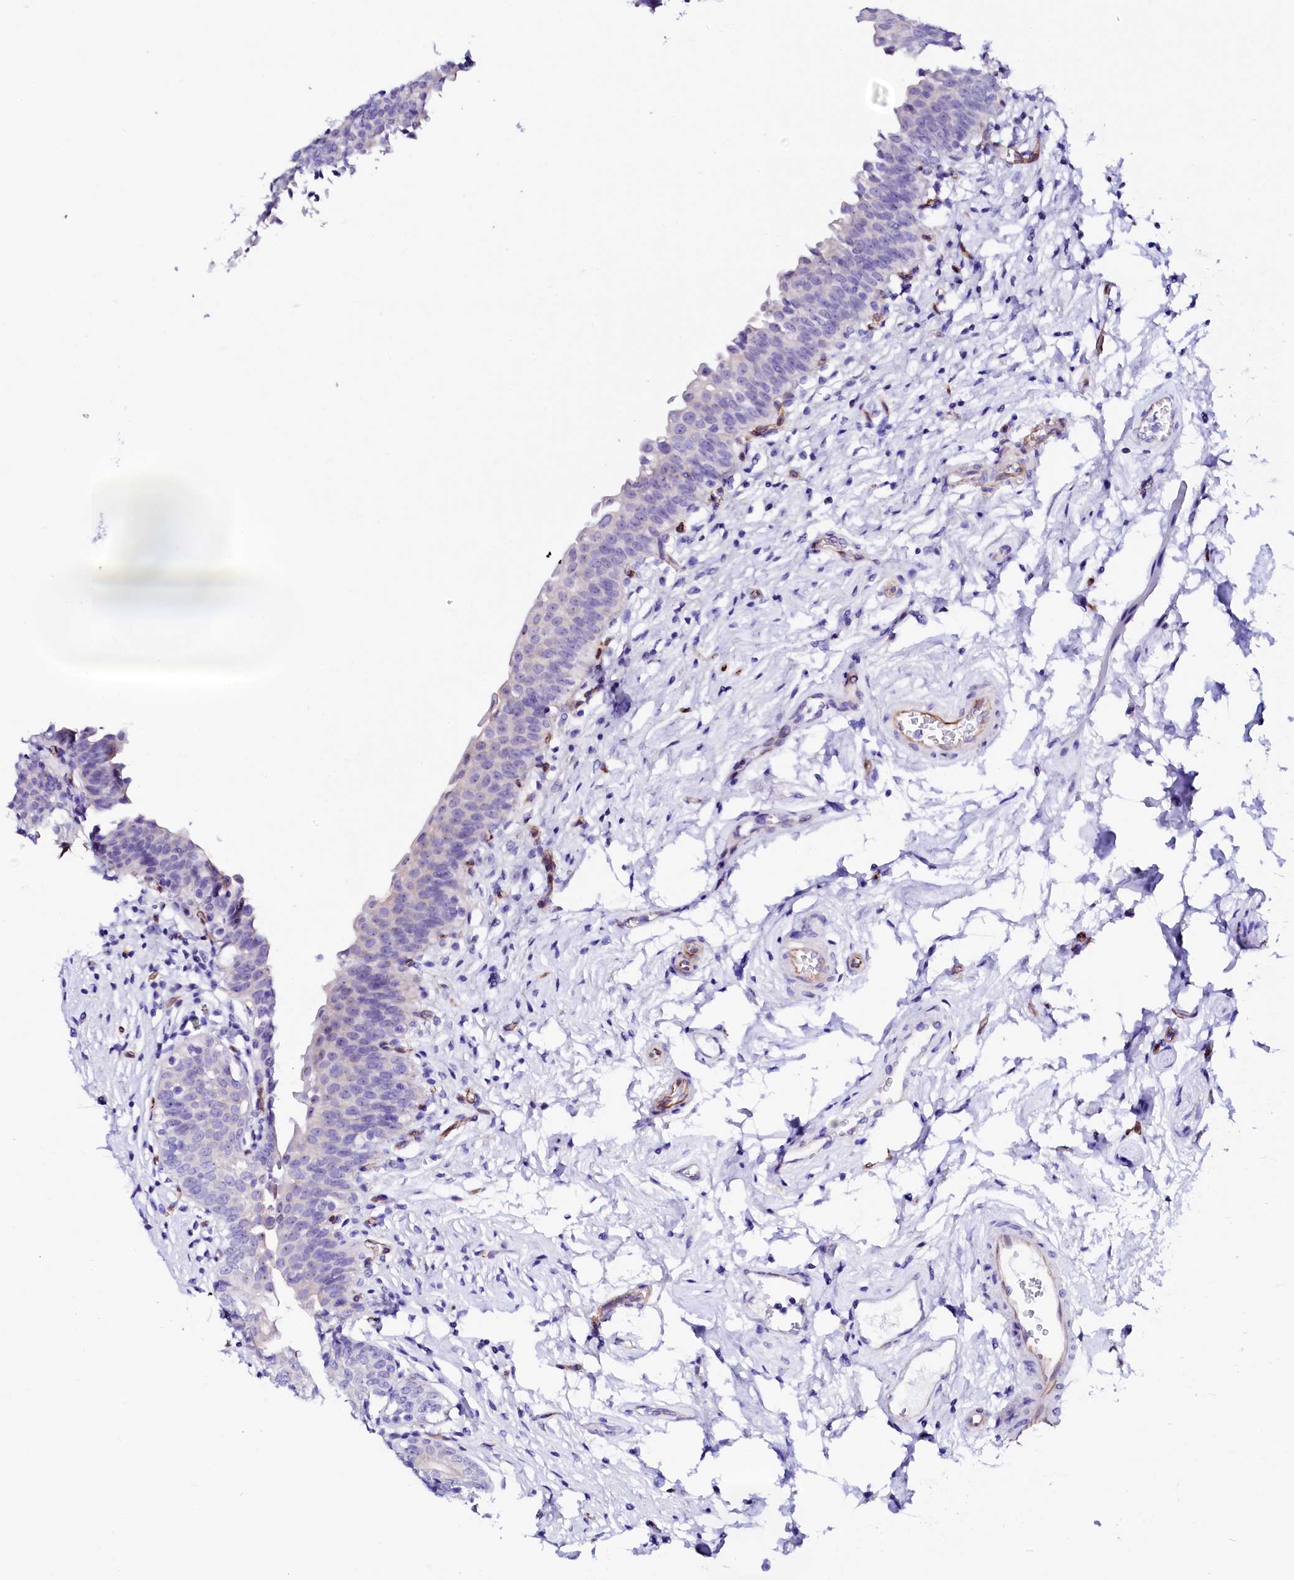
{"staining": {"intensity": "negative", "quantity": "none", "location": "none"}, "tissue": "urinary bladder", "cell_type": "Urothelial cells", "image_type": "normal", "snomed": [{"axis": "morphology", "description": "Normal tissue, NOS"}, {"axis": "topography", "description": "Urinary bladder"}], "caption": "IHC image of normal urinary bladder stained for a protein (brown), which displays no positivity in urothelial cells.", "gene": "SFR1", "patient": {"sex": "male", "age": 83}}